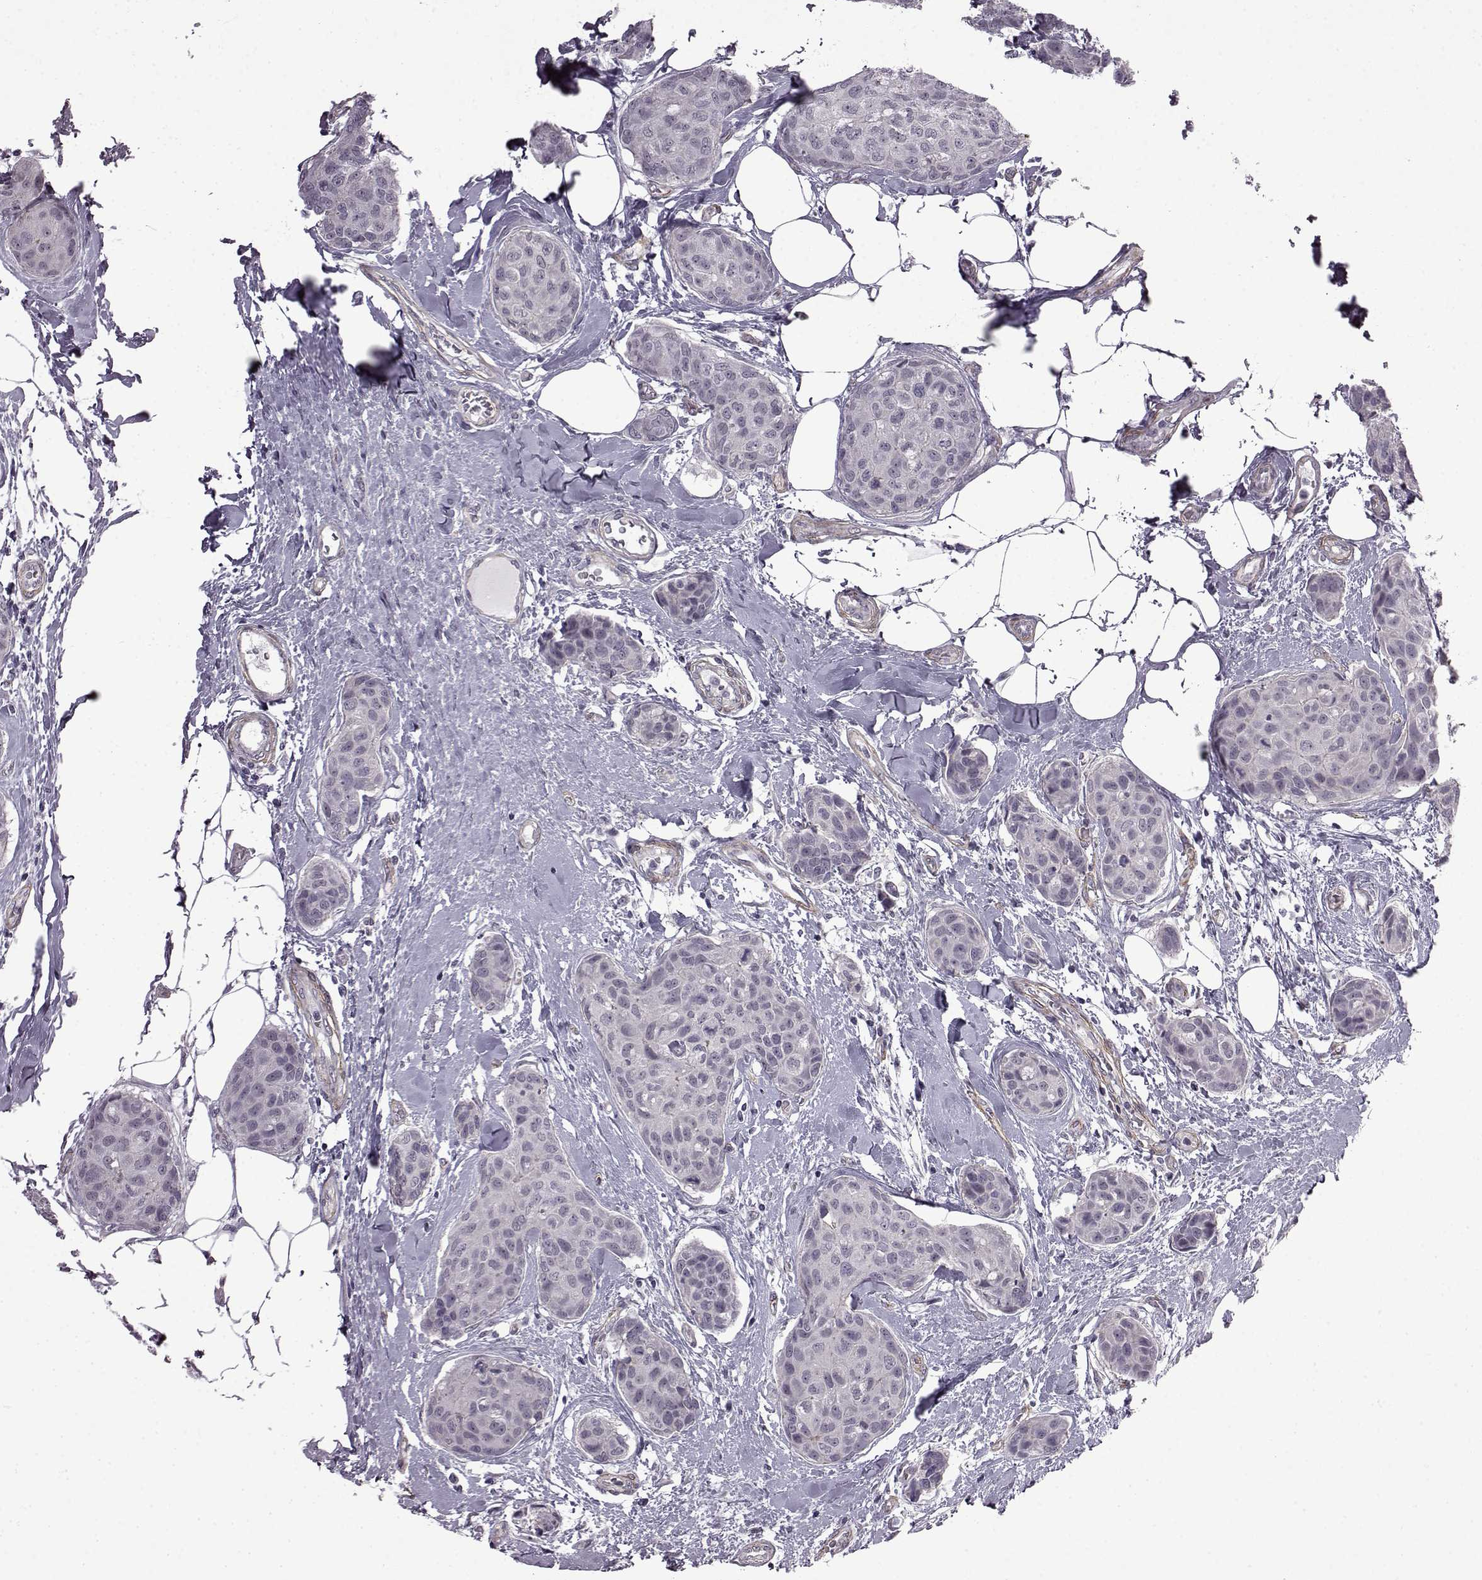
{"staining": {"intensity": "negative", "quantity": "none", "location": "none"}, "tissue": "breast cancer", "cell_type": "Tumor cells", "image_type": "cancer", "snomed": [{"axis": "morphology", "description": "Duct carcinoma"}, {"axis": "topography", "description": "Breast"}], "caption": "Breast invasive ductal carcinoma was stained to show a protein in brown. There is no significant expression in tumor cells. (Immunohistochemistry (ihc), brightfield microscopy, high magnification).", "gene": "SYNPO2", "patient": {"sex": "female", "age": 80}}